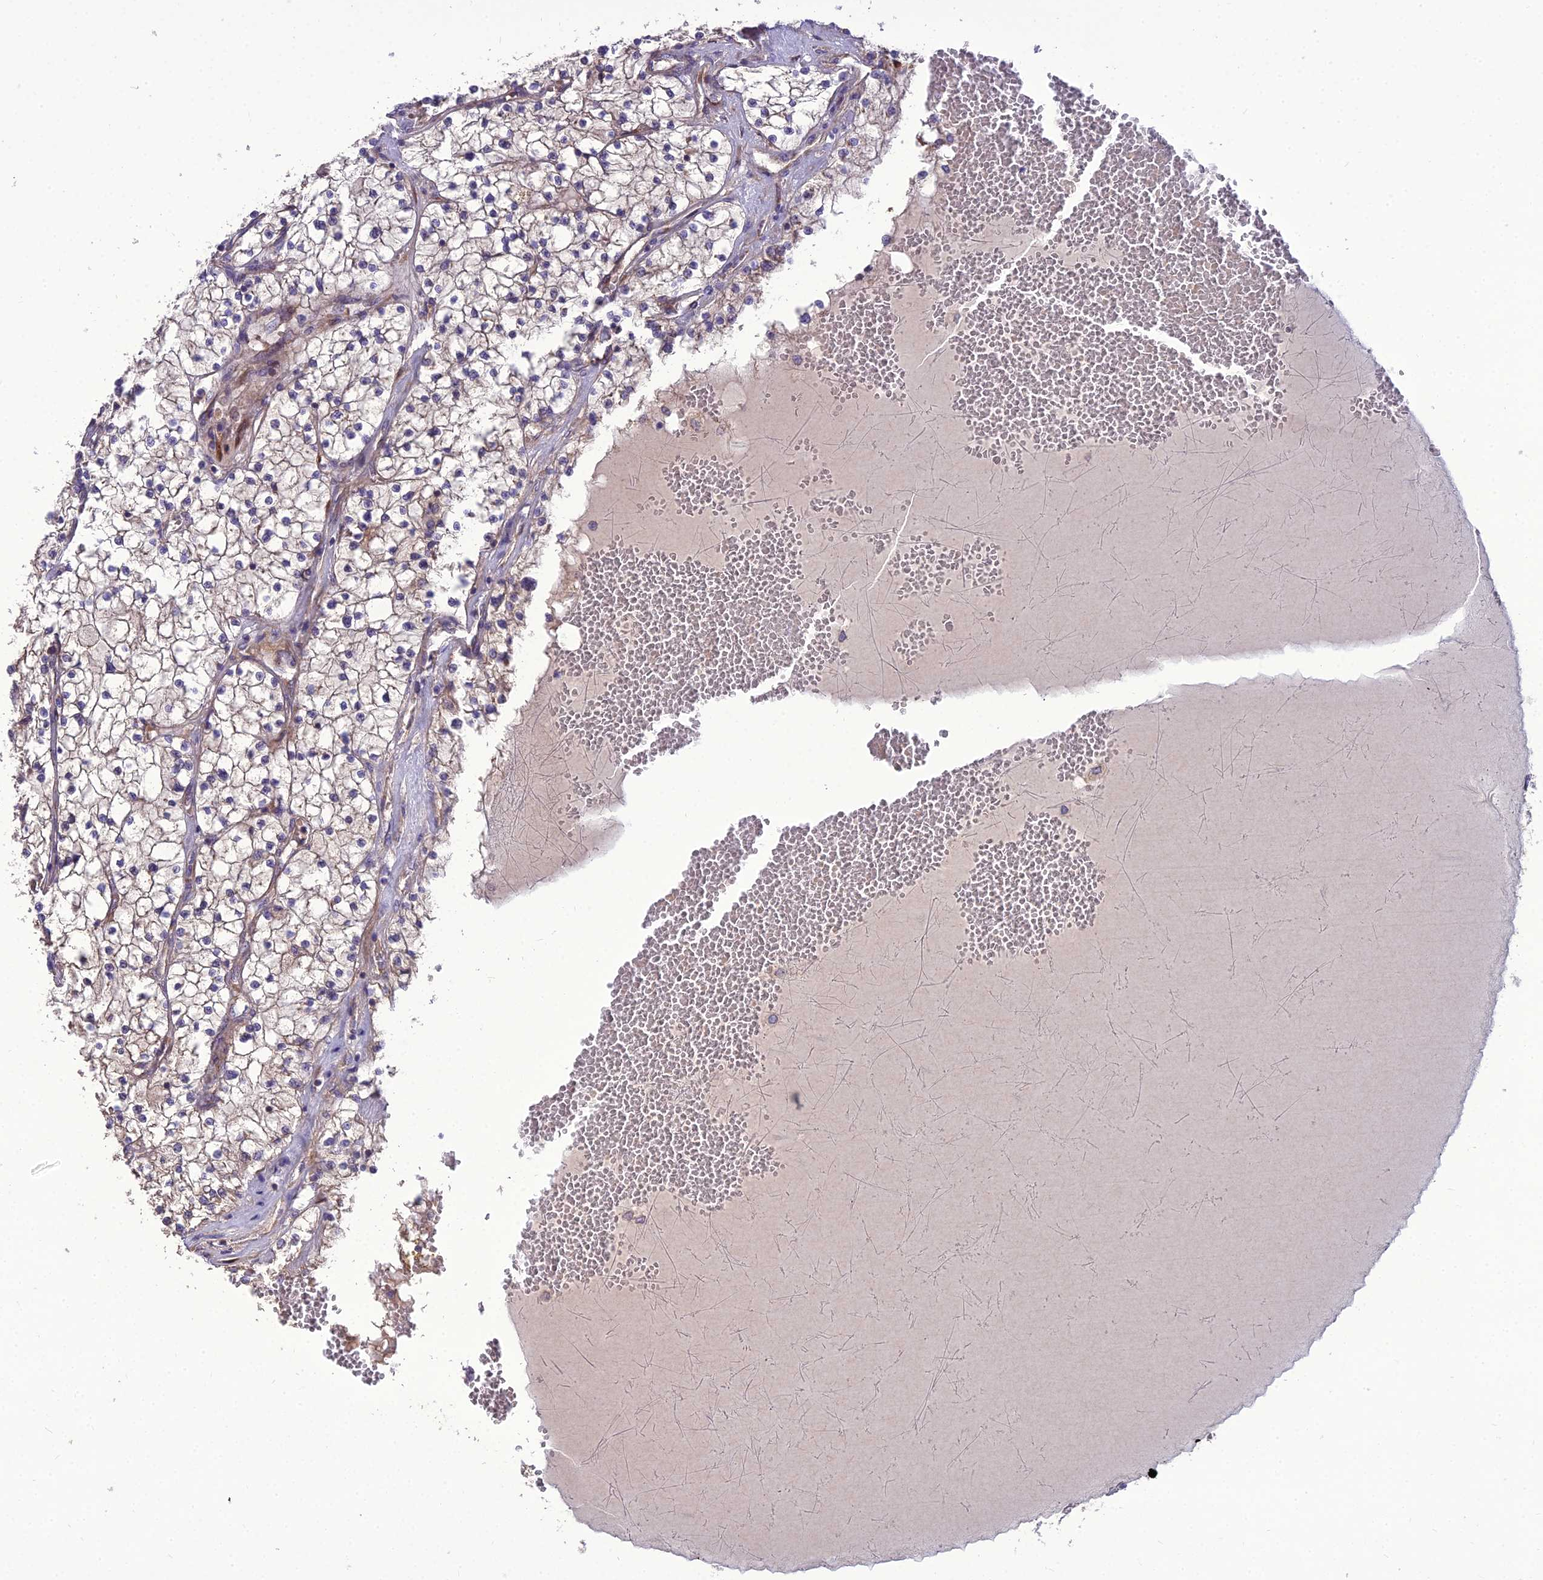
{"staining": {"intensity": "negative", "quantity": "none", "location": "none"}, "tissue": "renal cancer", "cell_type": "Tumor cells", "image_type": "cancer", "snomed": [{"axis": "morphology", "description": "Normal tissue, NOS"}, {"axis": "morphology", "description": "Adenocarcinoma, NOS"}, {"axis": "topography", "description": "Kidney"}], "caption": "The photomicrograph shows no significant positivity in tumor cells of renal adenocarcinoma.", "gene": "SPRYD7", "patient": {"sex": "male", "age": 68}}